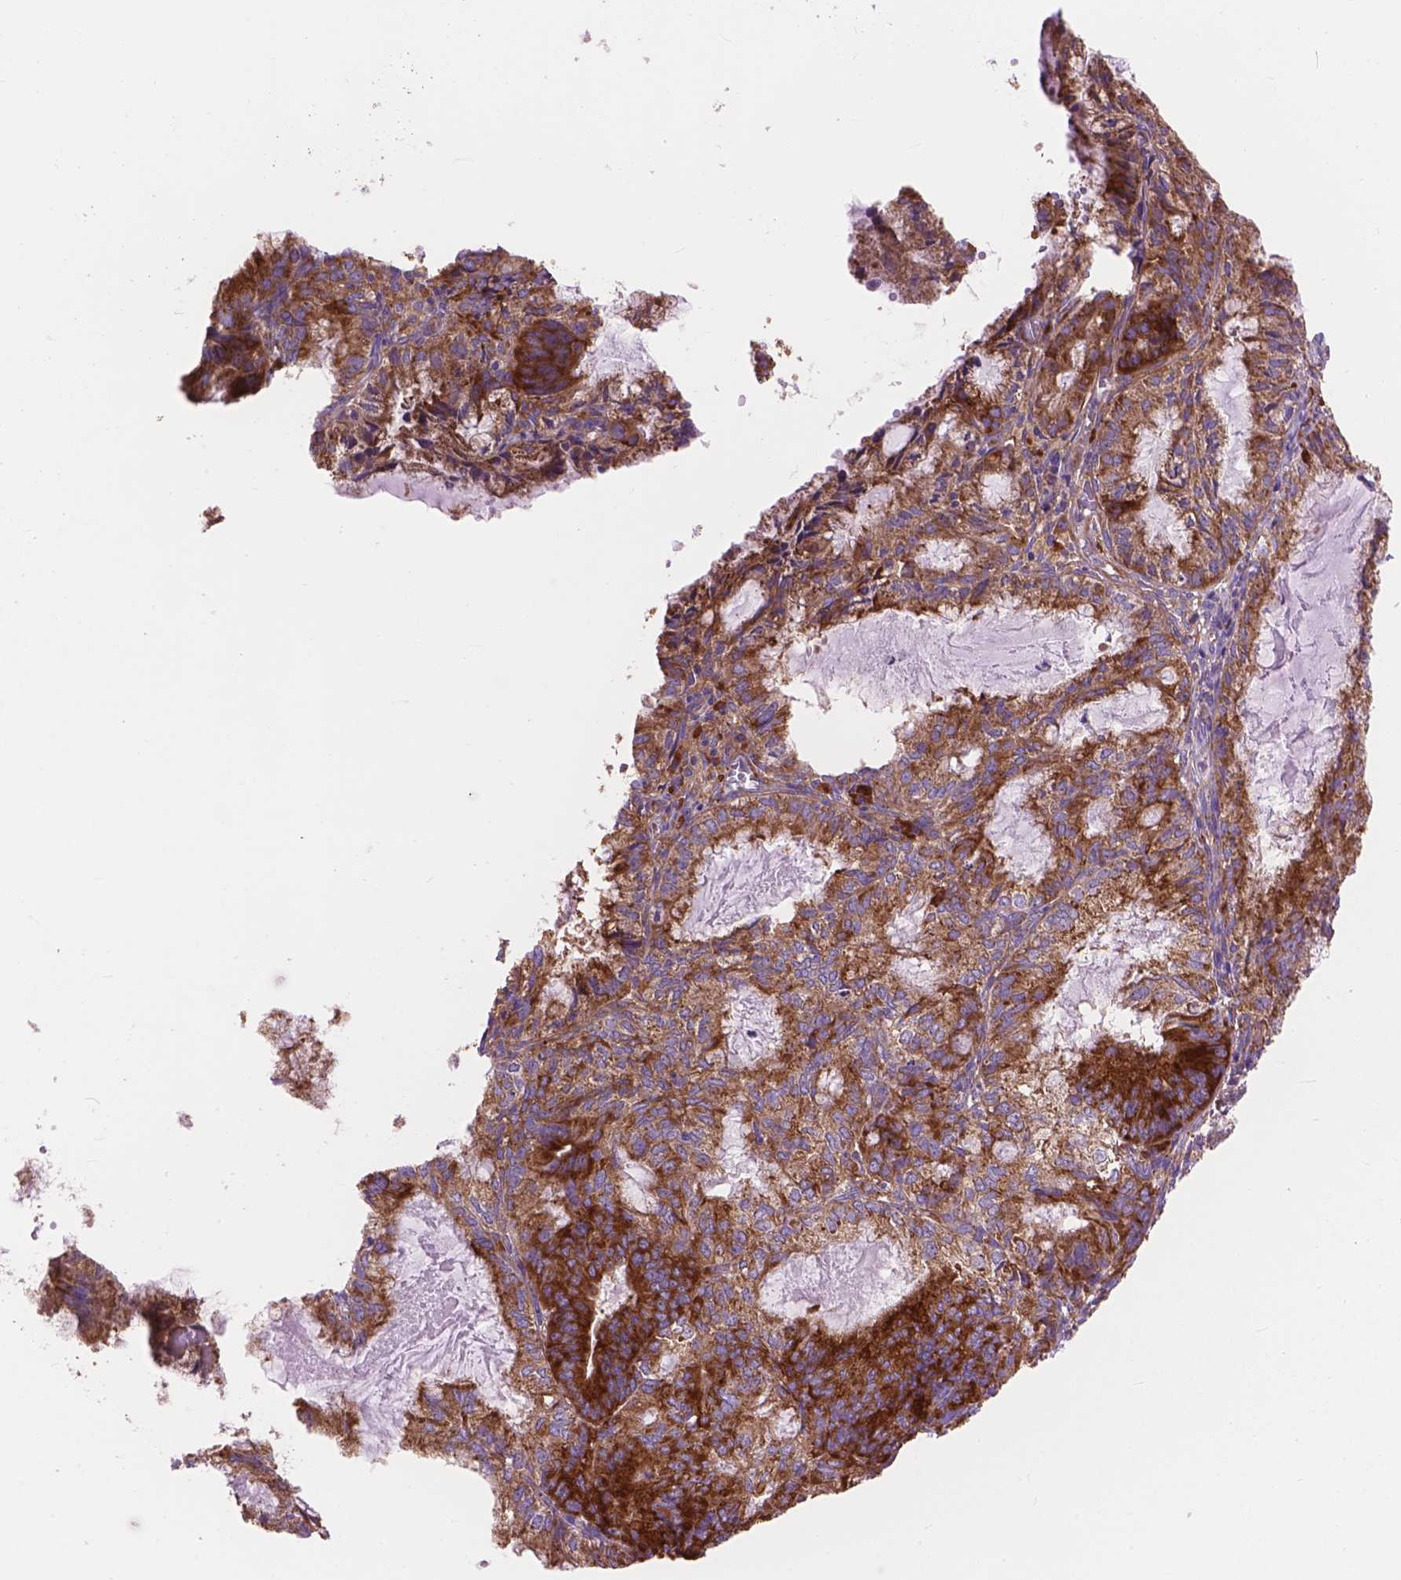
{"staining": {"intensity": "moderate", "quantity": ">75%", "location": "cytoplasmic/membranous"}, "tissue": "endometrial cancer", "cell_type": "Tumor cells", "image_type": "cancer", "snomed": [{"axis": "morphology", "description": "Adenocarcinoma, NOS"}, {"axis": "topography", "description": "Endometrium"}], "caption": "A brown stain labels moderate cytoplasmic/membranous staining of a protein in endometrial adenocarcinoma tumor cells.", "gene": "RPL37A", "patient": {"sex": "female", "age": 86}}